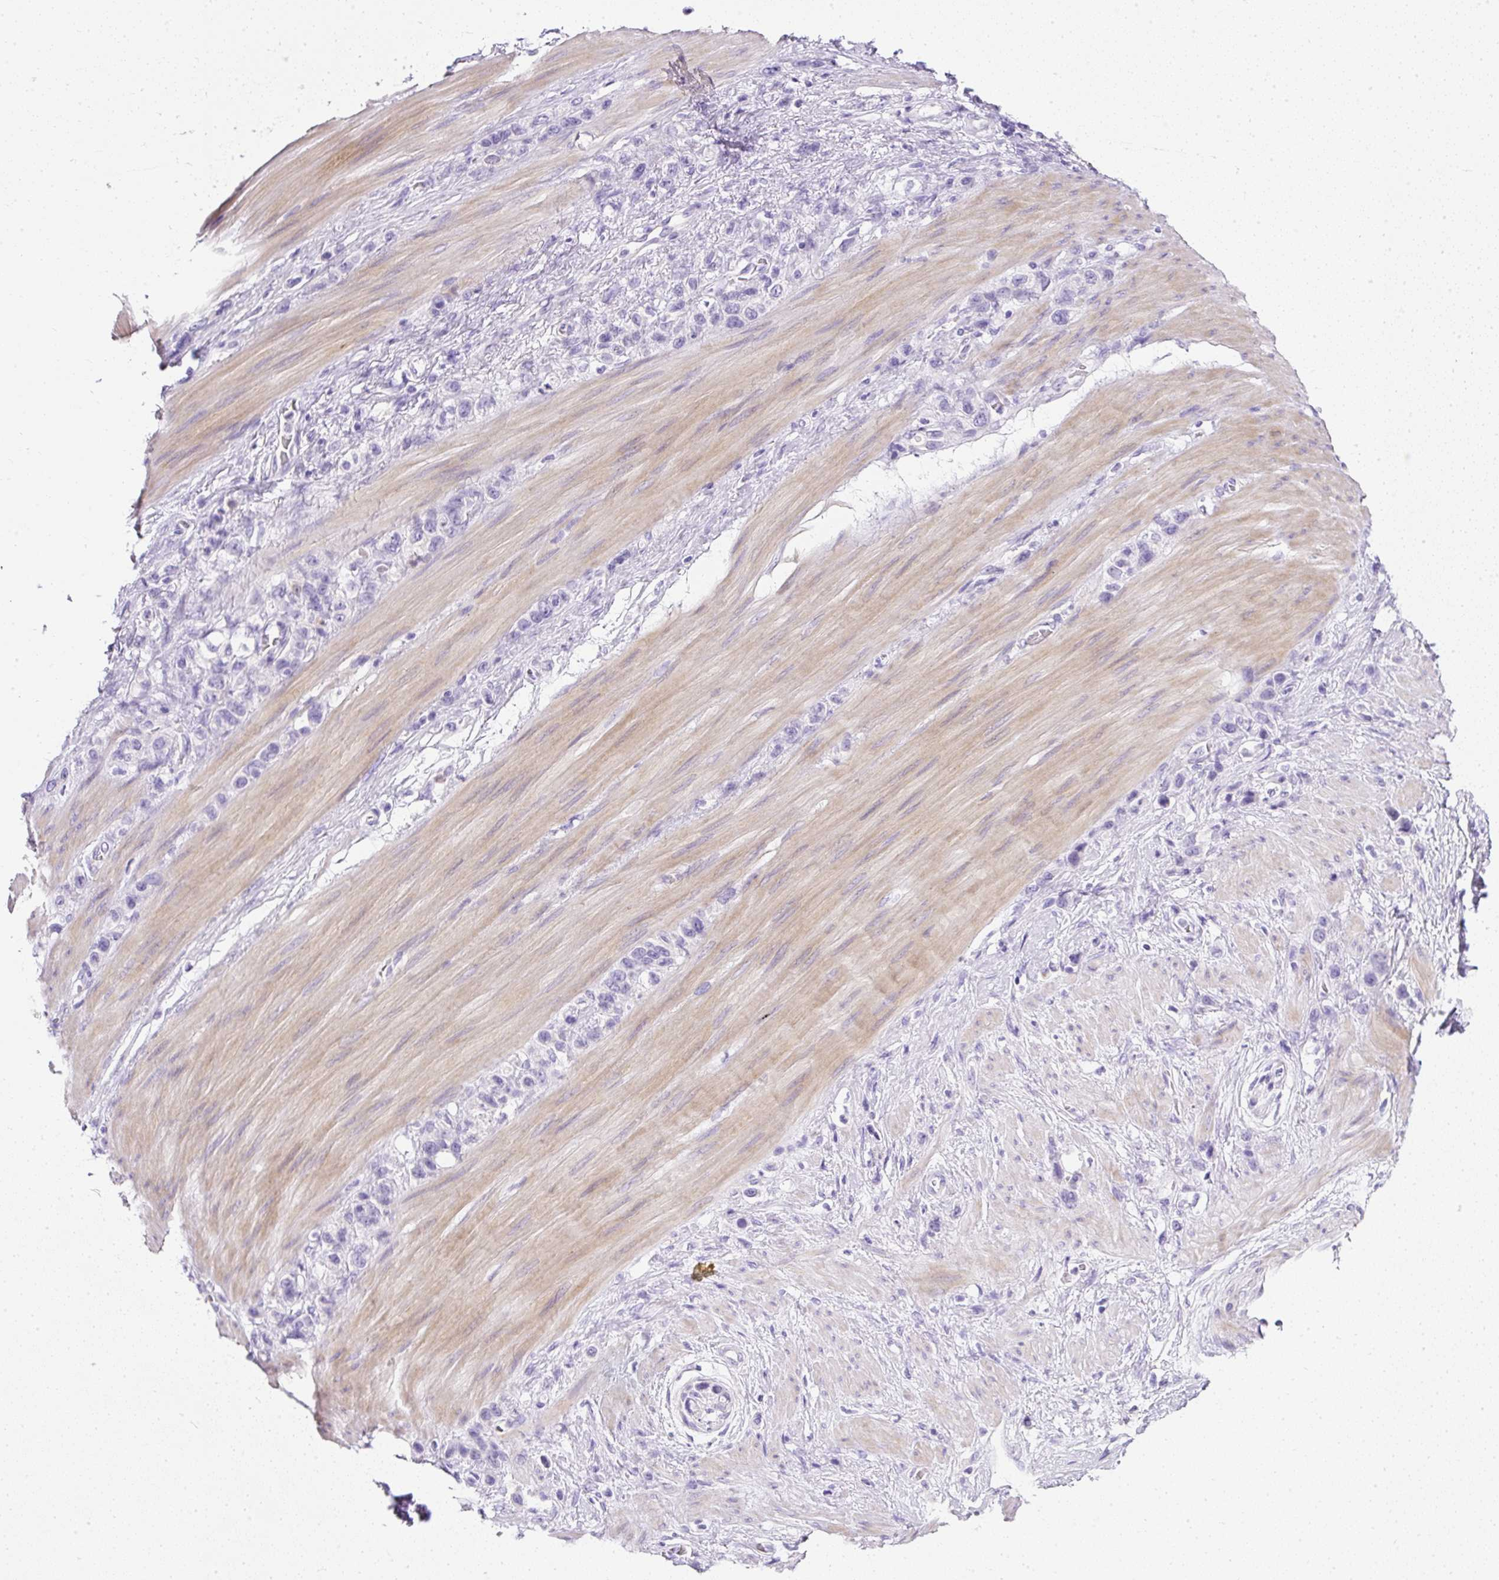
{"staining": {"intensity": "negative", "quantity": "none", "location": "none"}, "tissue": "stomach cancer", "cell_type": "Tumor cells", "image_type": "cancer", "snomed": [{"axis": "morphology", "description": "Adenocarcinoma, NOS"}, {"axis": "morphology", "description": "Adenocarcinoma, High grade"}, {"axis": "topography", "description": "Stomach, upper"}, {"axis": "topography", "description": "Stomach, lower"}], "caption": "This micrograph is of adenocarcinoma (stomach) stained with immunohistochemistry to label a protein in brown with the nuclei are counter-stained blue. There is no positivity in tumor cells.", "gene": "C2CD4C", "patient": {"sex": "female", "age": 65}}